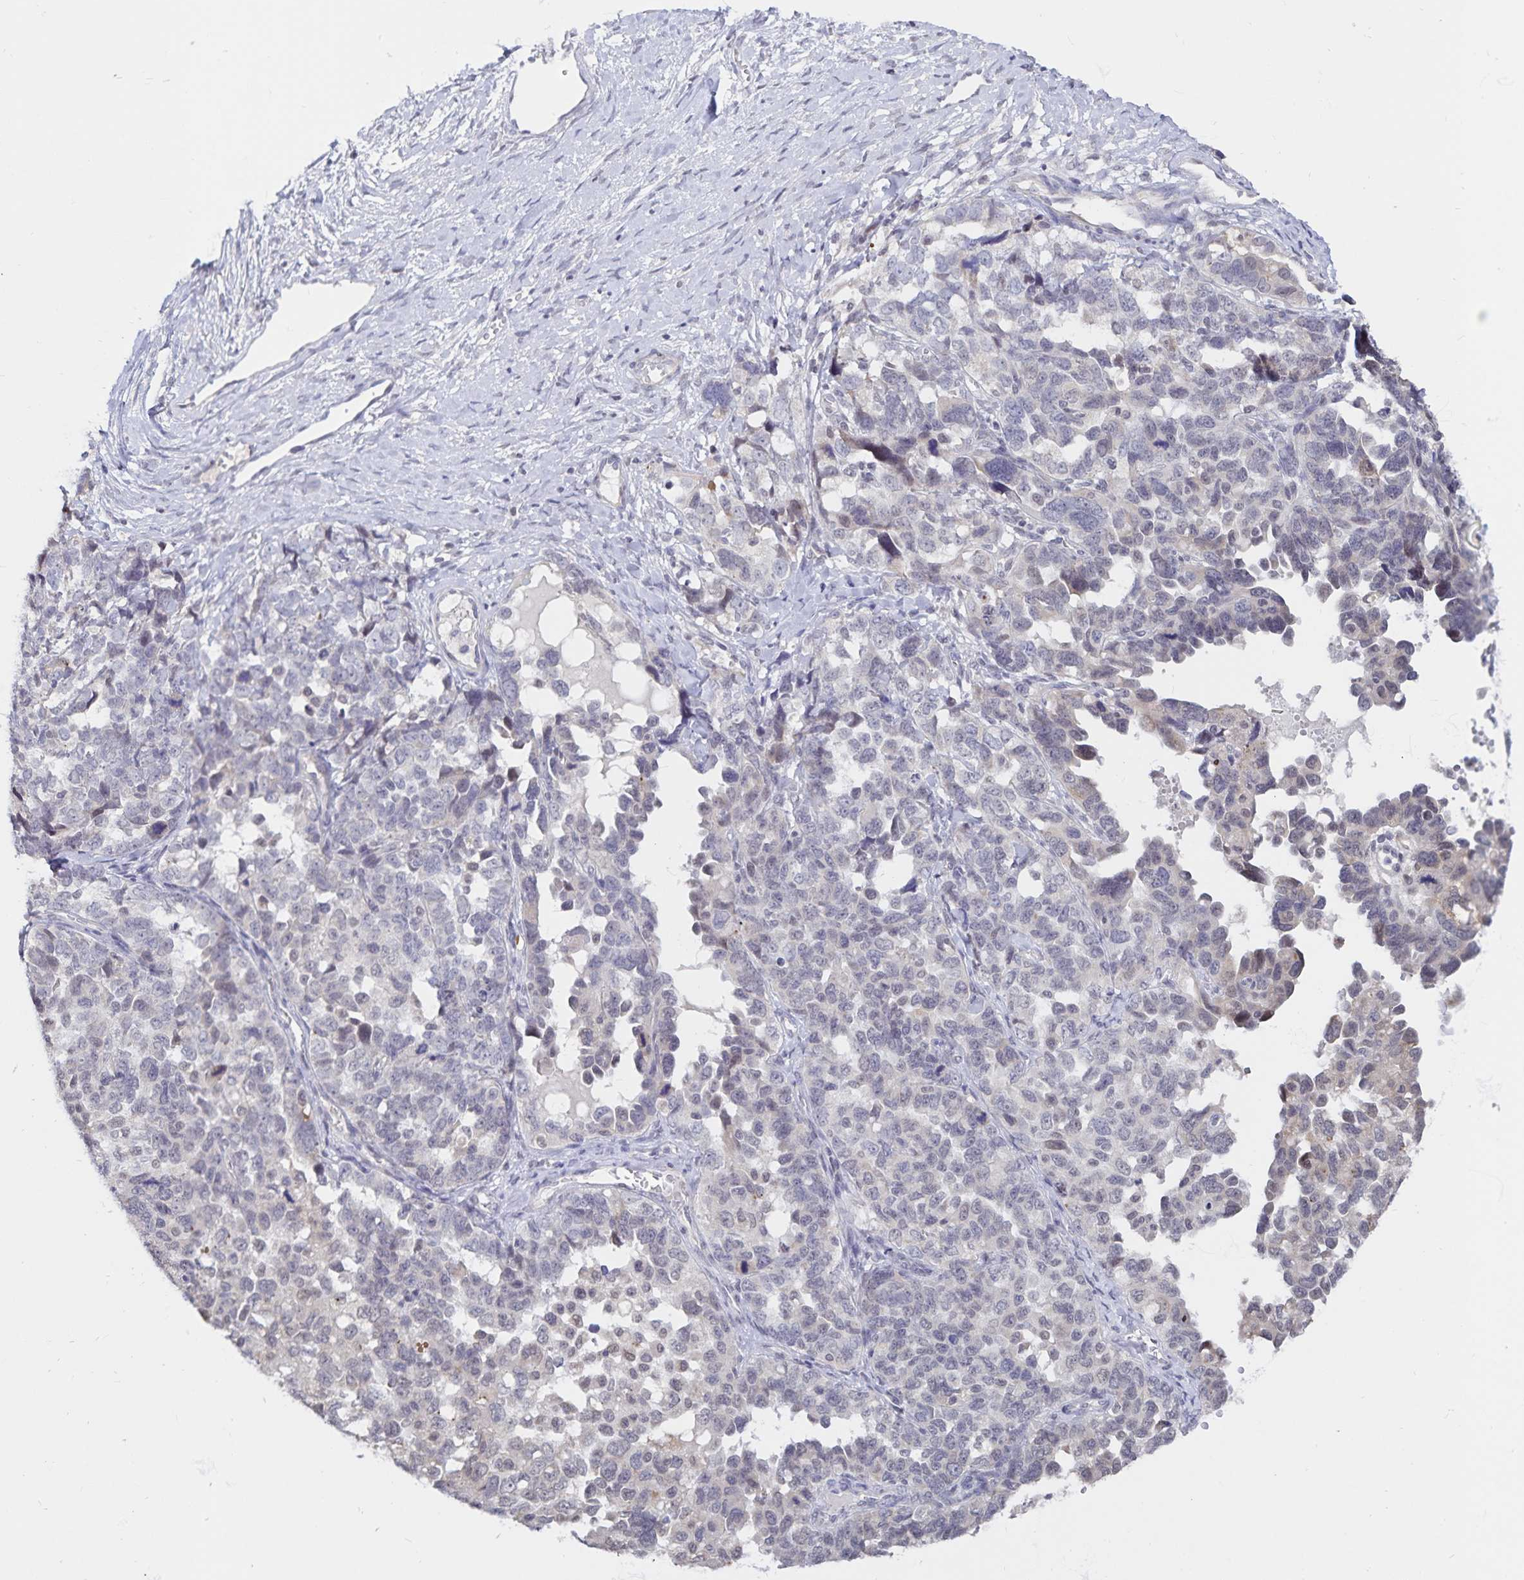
{"staining": {"intensity": "negative", "quantity": "none", "location": "none"}, "tissue": "ovarian cancer", "cell_type": "Tumor cells", "image_type": "cancer", "snomed": [{"axis": "morphology", "description": "Cystadenocarcinoma, serous, NOS"}, {"axis": "topography", "description": "Ovary"}], "caption": "The photomicrograph reveals no significant expression in tumor cells of ovarian serous cystadenocarcinoma. The staining is performed using DAB brown chromogen with nuclei counter-stained in using hematoxylin.", "gene": "ATP2A2", "patient": {"sex": "female", "age": 69}}